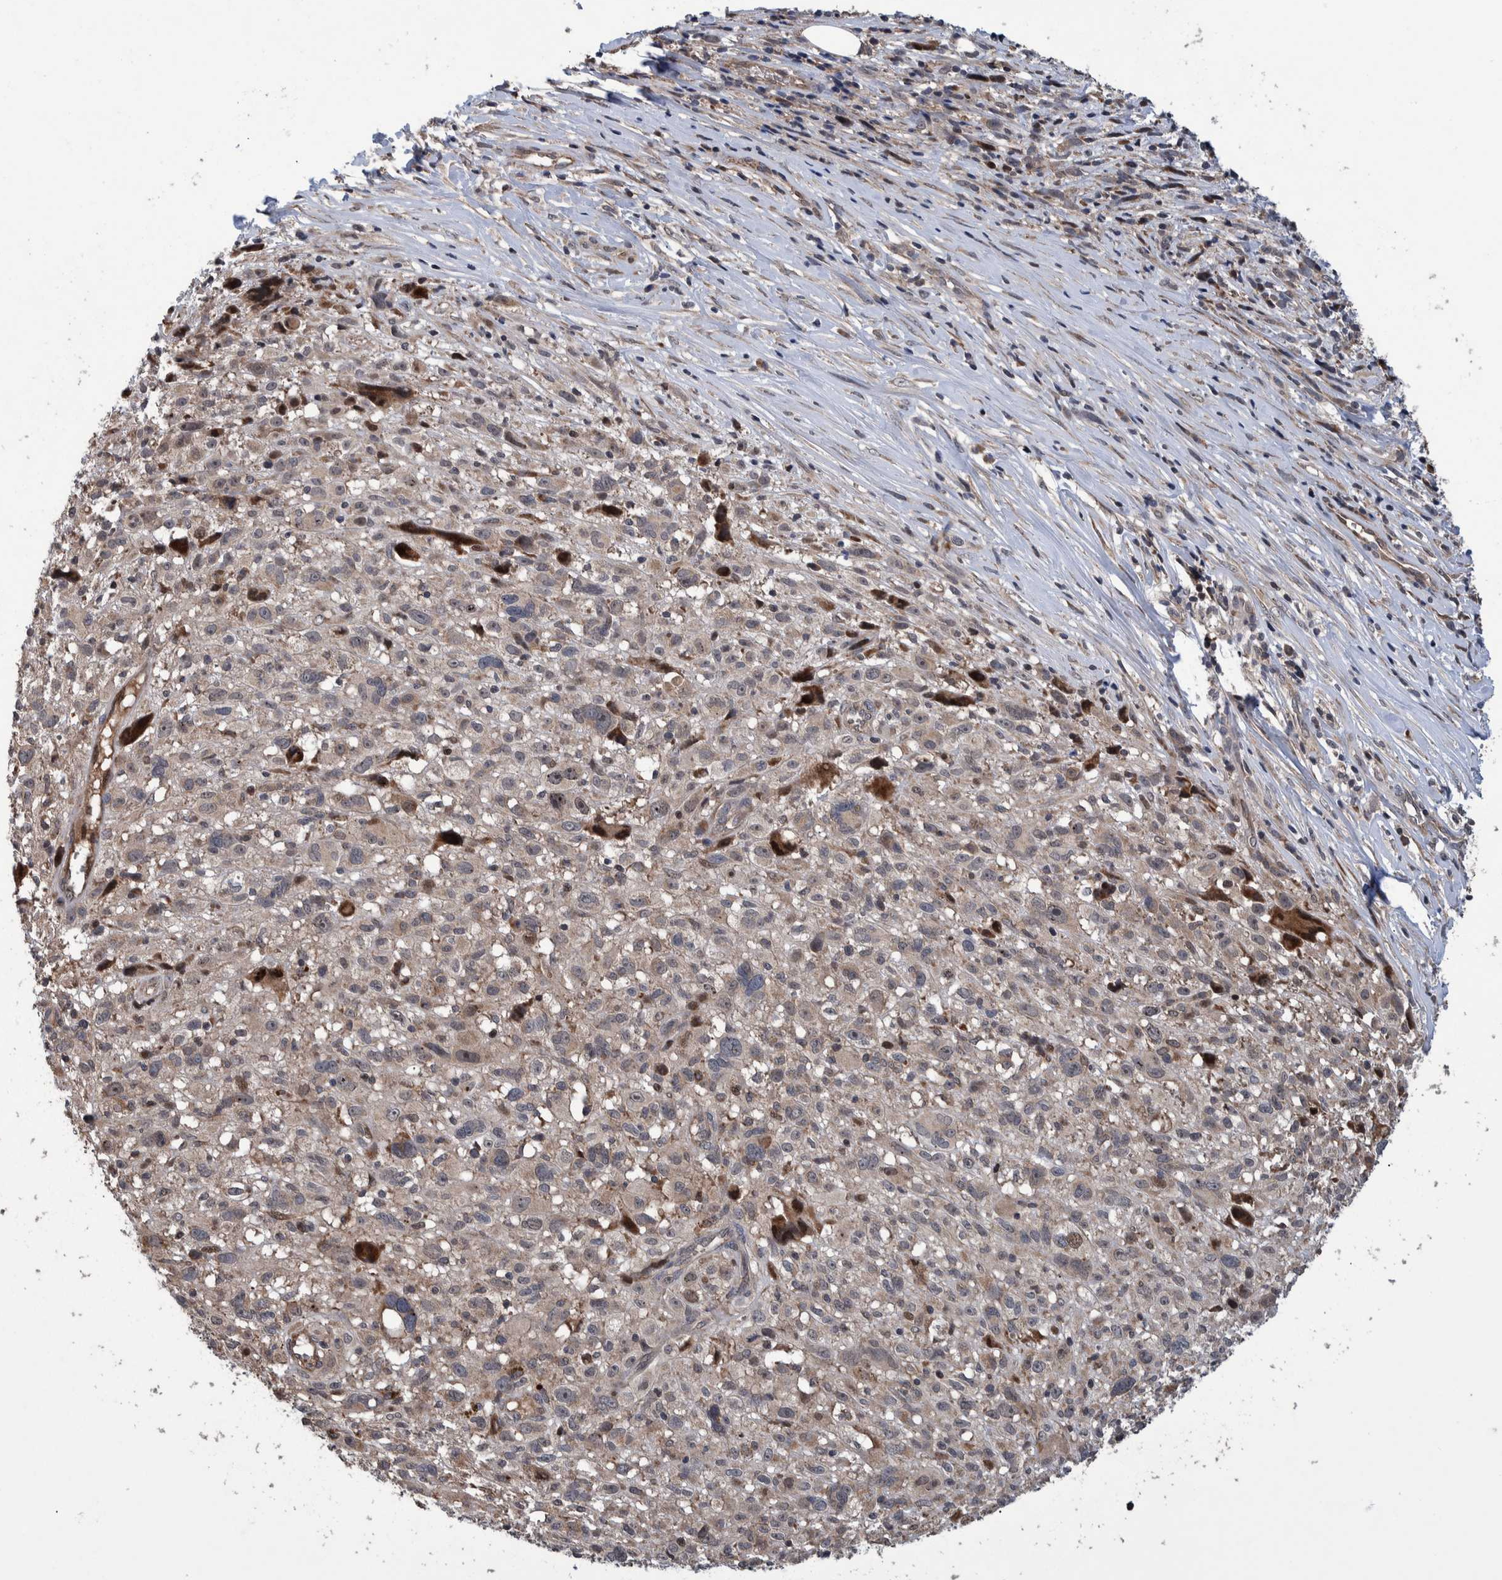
{"staining": {"intensity": "weak", "quantity": "25%-75%", "location": "cytoplasmic/membranous"}, "tissue": "melanoma", "cell_type": "Tumor cells", "image_type": "cancer", "snomed": [{"axis": "morphology", "description": "Malignant melanoma, NOS"}, {"axis": "topography", "description": "Skin"}], "caption": "Human melanoma stained with a brown dye displays weak cytoplasmic/membranous positive staining in about 25%-75% of tumor cells.", "gene": "B3GNTL1", "patient": {"sex": "female", "age": 55}}